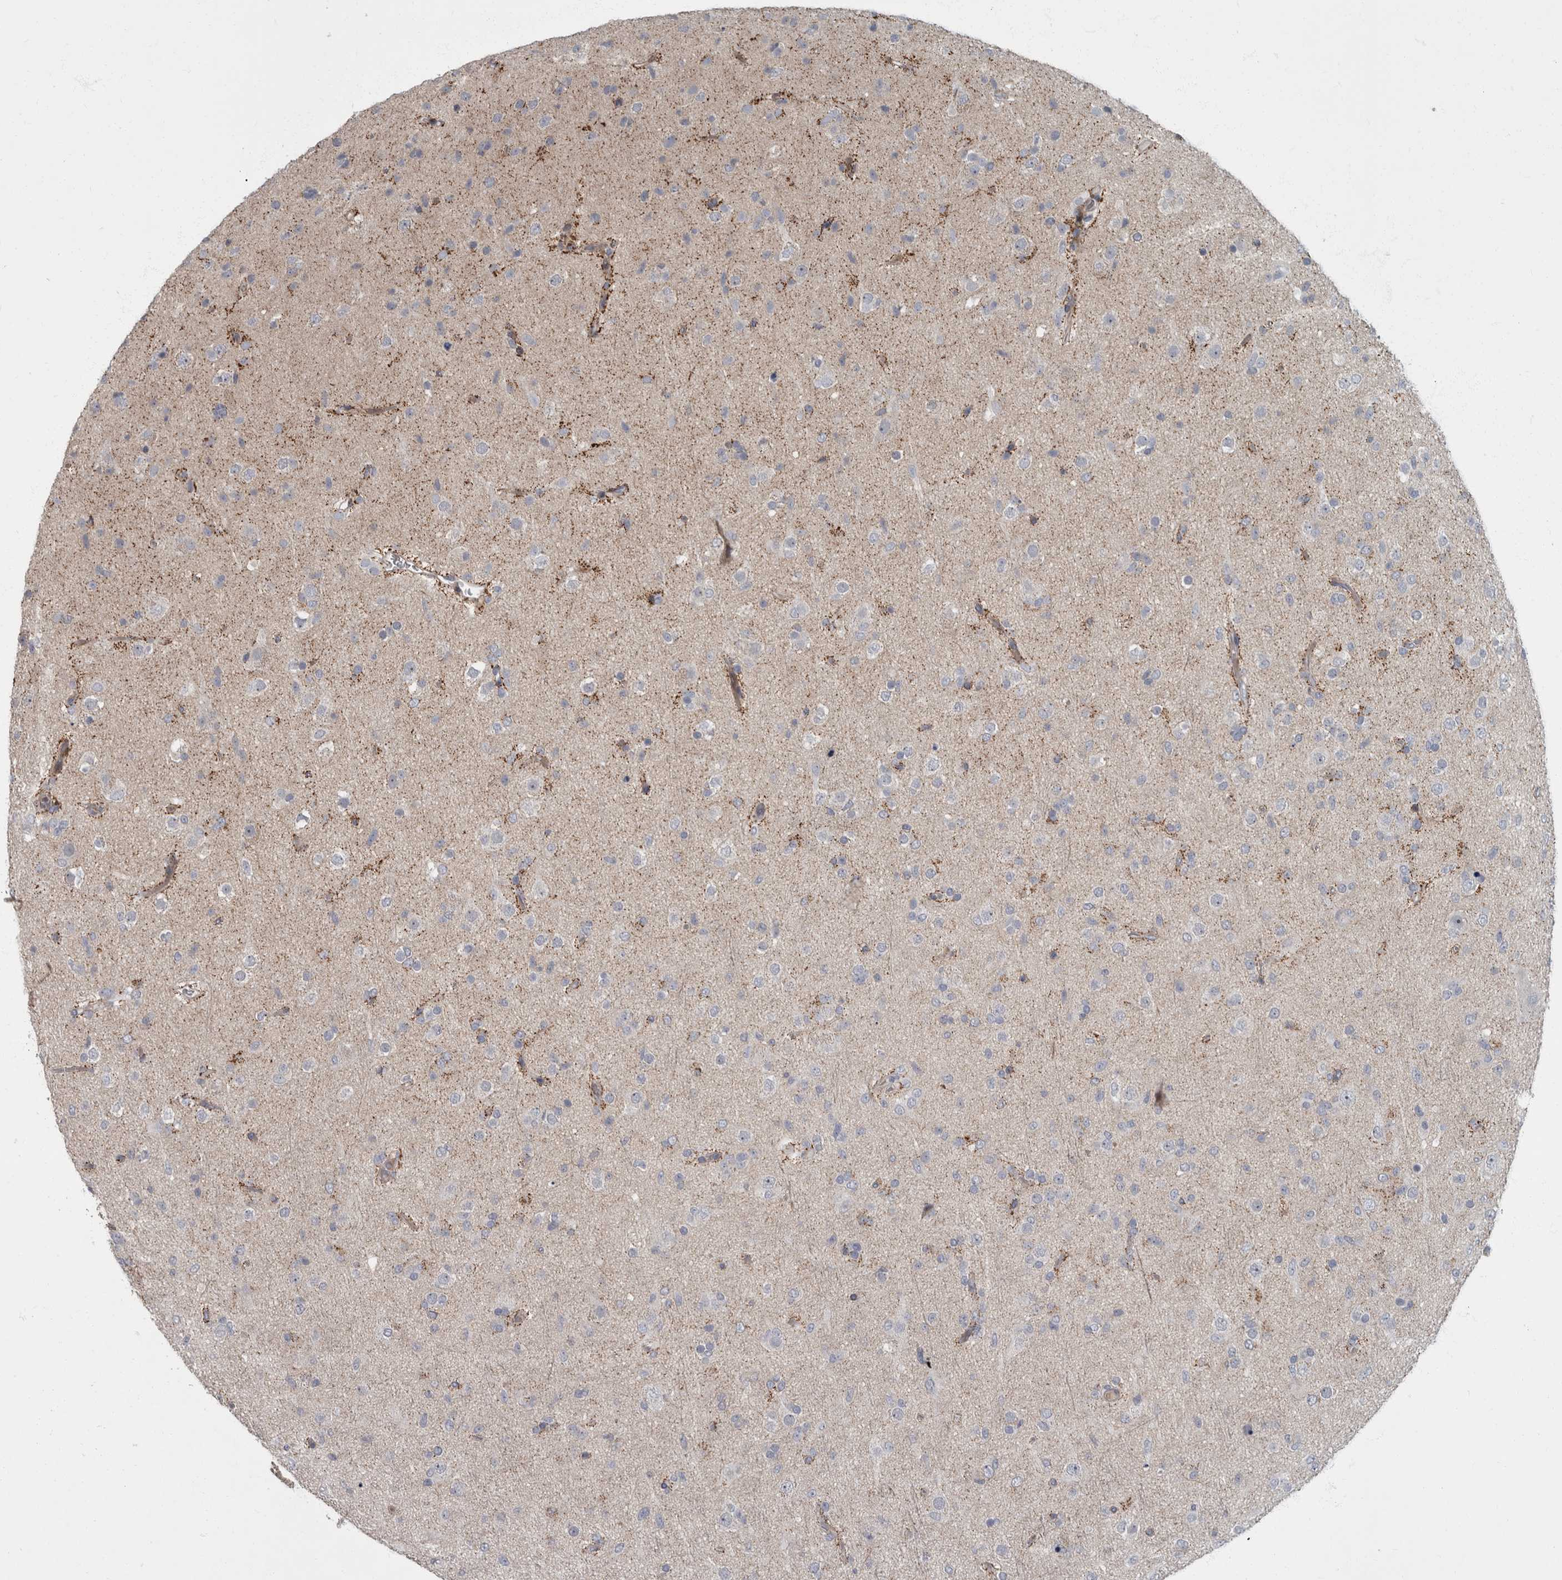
{"staining": {"intensity": "negative", "quantity": "none", "location": "none"}, "tissue": "glioma", "cell_type": "Tumor cells", "image_type": "cancer", "snomed": [{"axis": "morphology", "description": "Glioma, malignant, Low grade"}, {"axis": "topography", "description": "Brain"}], "caption": "Low-grade glioma (malignant) was stained to show a protein in brown. There is no significant expression in tumor cells. Nuclei are stained in blue.", "gene": "CDC42BPG", "patient": {"sex": "male", "age": 65}}